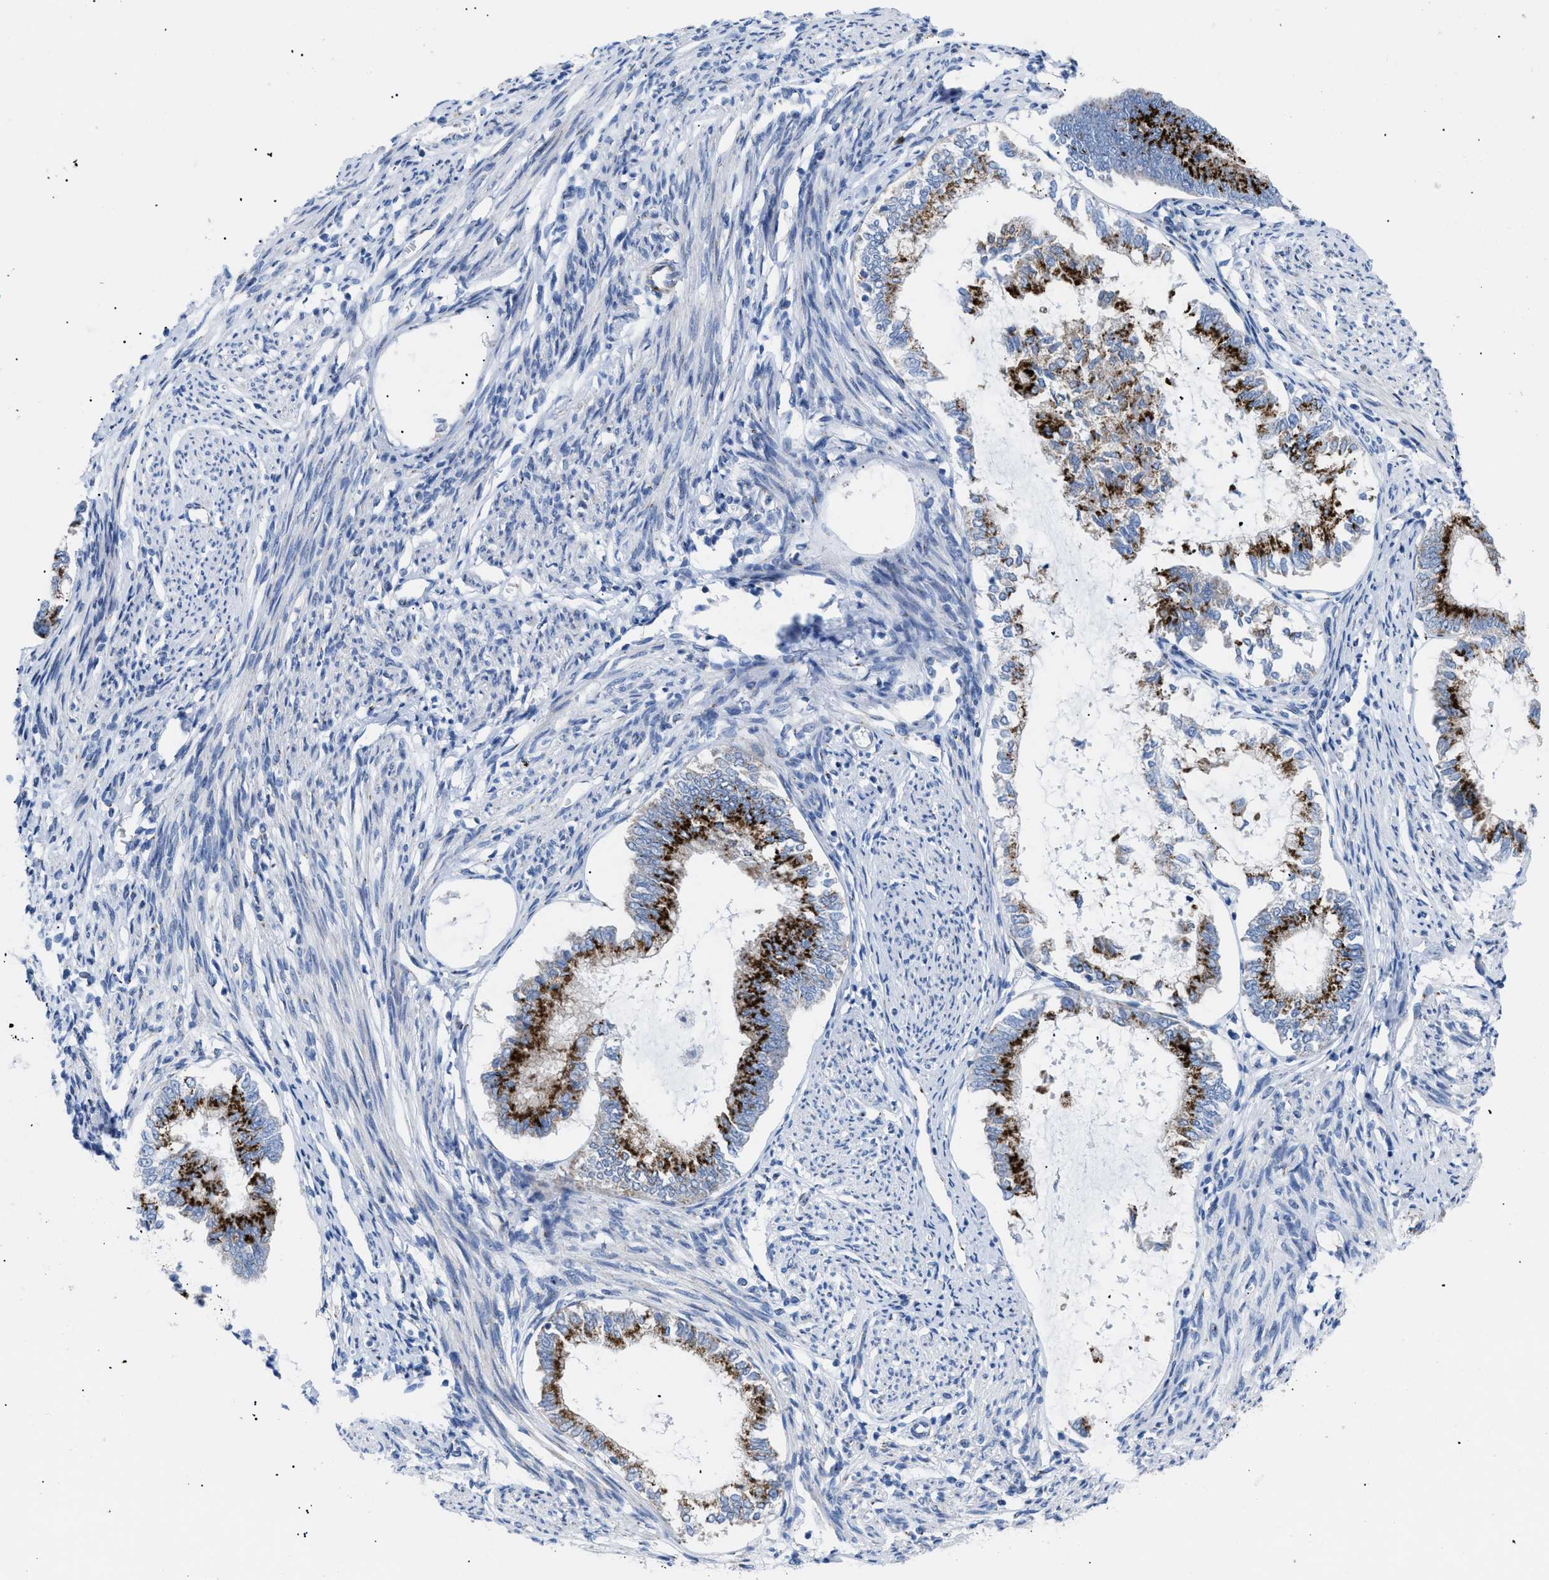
{"staining": {"intensity": "strong", "quantity": ">75%", "location": "cytoplasmic/membranous"}, "tissue": "endometrial cancer", "cell_type": "Tumor cells", "image_type": "cancer", "snomed": [{"axis": "morphology", "description": "Adenocarcinoma, NOS"}, {"axis": "topography", "description": "Endometrium"}], "caption": "Endometrial adenocarcinoma stained with DAB (3,3'-diaminobenzidine) immunohistochemistry displays high levels of strong cytoplasmic/membranous positivity in about >75% of tumor cells.", "gene": "TMEM17", "patient": {"sex": "female", "age": 86}}